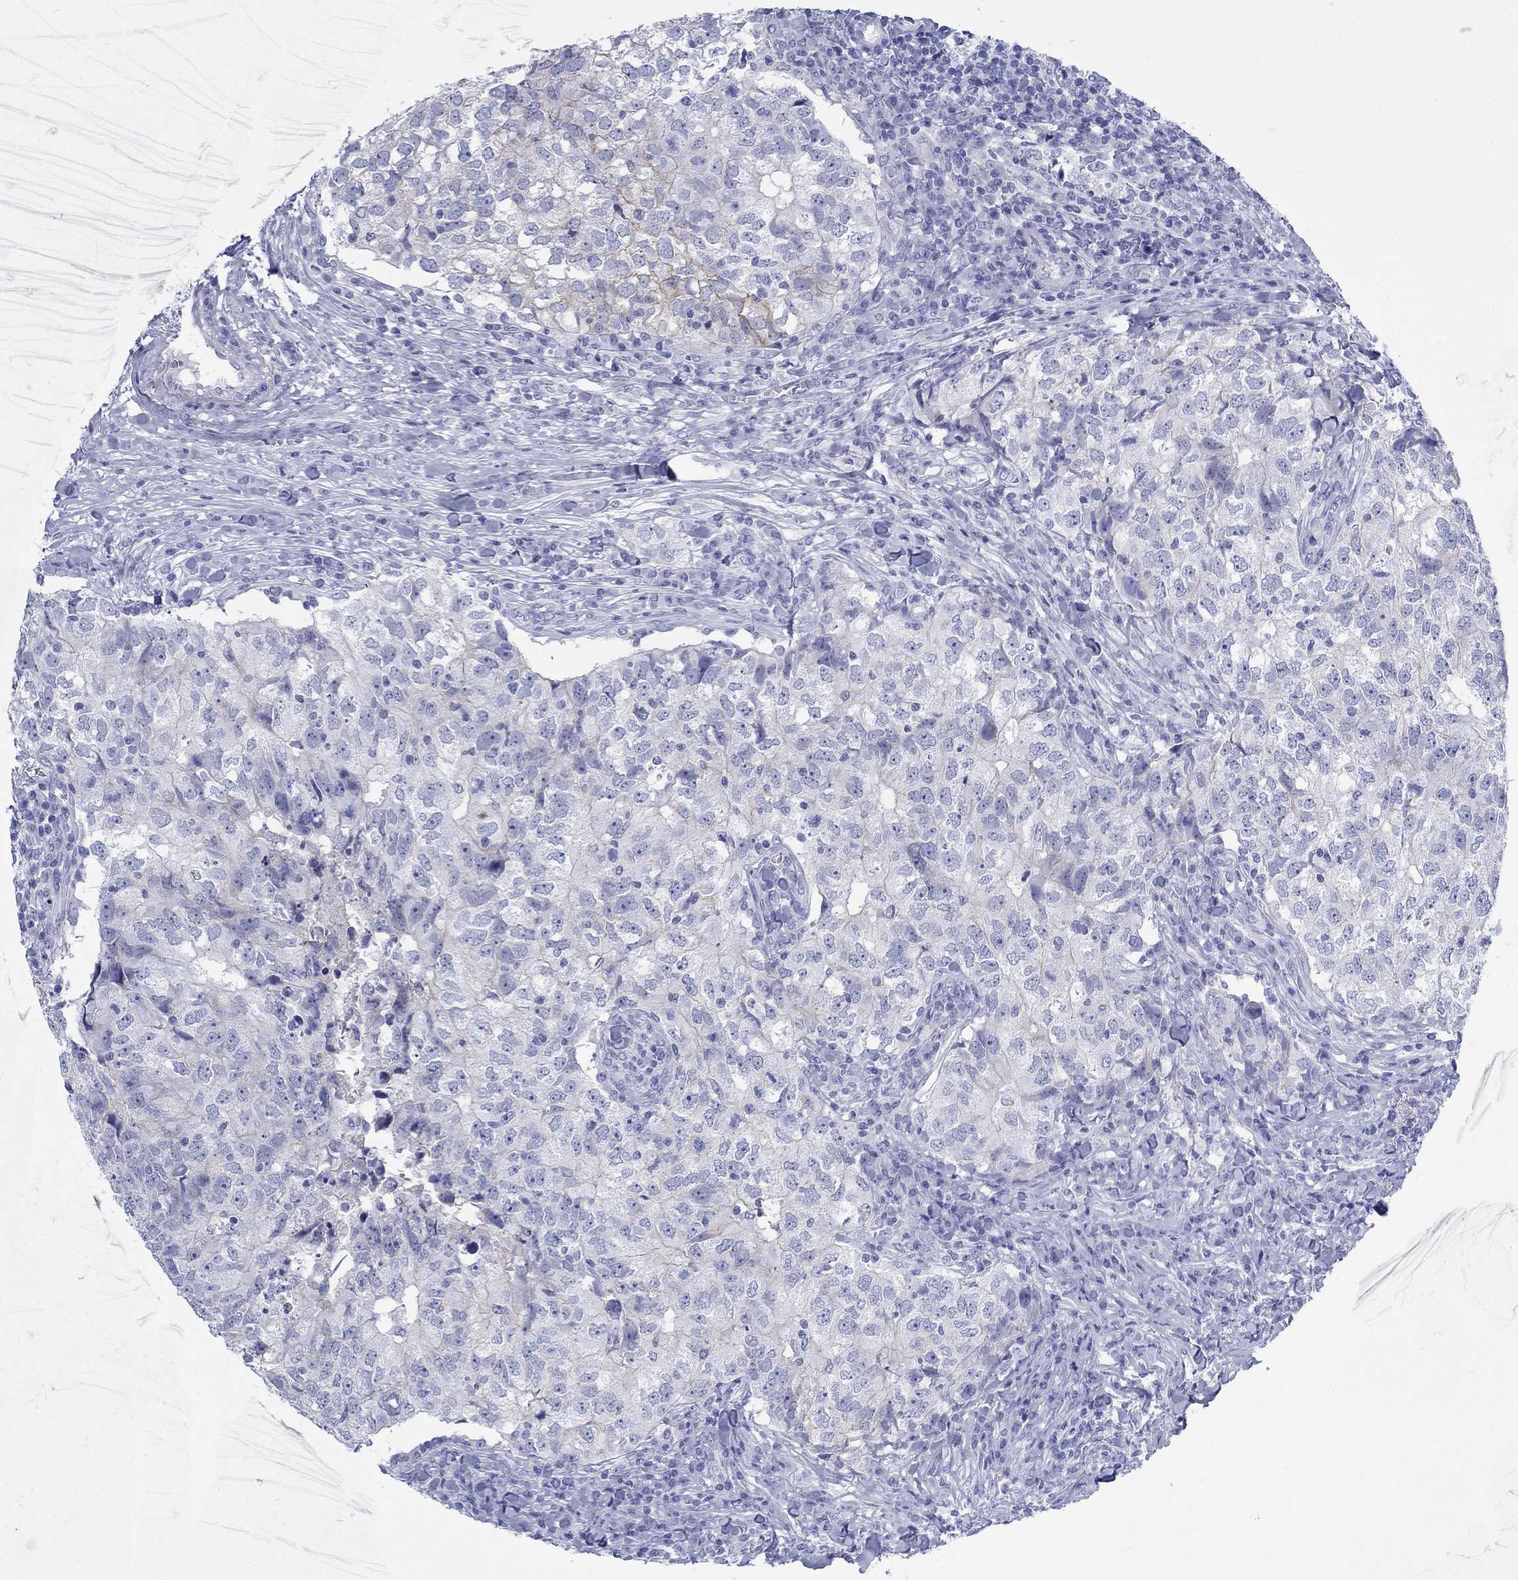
{"staining": {"intensity": "negative", "quantity": "none", "location": "none"}, "tissue": "breast cancer", "cell_type": "Tumor cells", "image_type": "cancer", "snomed": [{"axis": "morphology", "description": "Duct carcinoma"}, {"axis": "topography", "description": "Breast"}], "caption": "Immunohistochemistry (IHC) photomicrograph of human breast infiltrating ductal carcinoma stained for a protein (brown), which reveals no staining in tumor cells. Brightfield microscopy of immunohistochemistry (IHC) stained with DAB (3,3'-diaminobenzidine) (brown) and hematoxylin (blue), captured at high magnification.", "gene": "ATP1B1", "patient": {"sex": "female", "age": 30}}